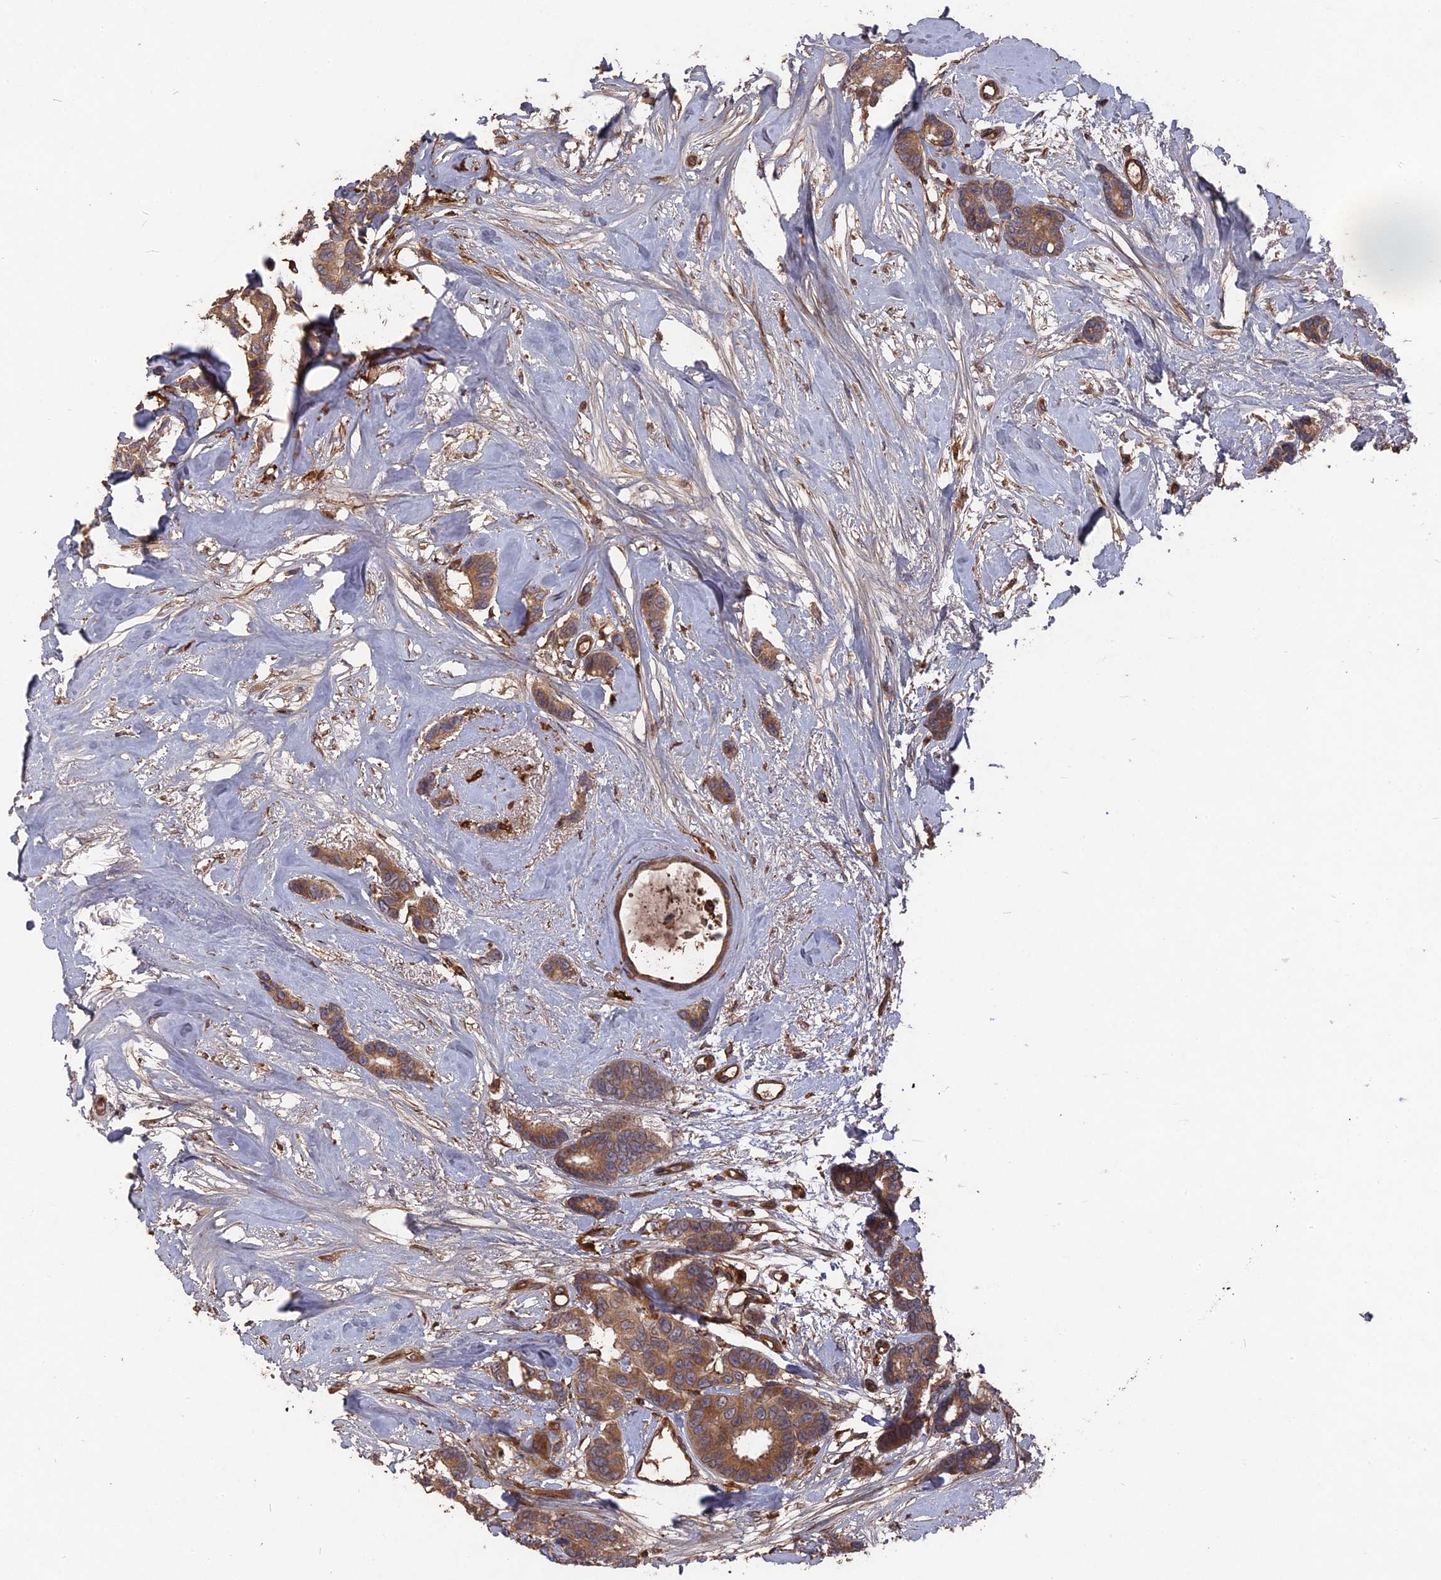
{"staining": {"intensity": "moderate", "quantity": ">75%", "location": "cytoplasmic/membranous"}, "tissue": "breast cancer", "cell_type": "Tumor cells", "image_type": "cancer", "snomed": [{"axis": "morphology", "description": "Duct carcinoma"}, {"axis": "topography", "description": "Breast"}], "caption": "Immunohistochemistry staining of invasive ductal carcinoma (breast), which displays medium levels of moderate cytoplasmic/membranous staining in about >75% of tumor cells indicating moderate cytoplasmic/membranous protein positivity. The staining was performed using DAB (3,3'-diaminobenzidine) (brown) for protein detection and nuclei were counterstained in hematoxylin (blue).", "gene": "DEF8", "patient": {"sex": "female", "age": 87}}